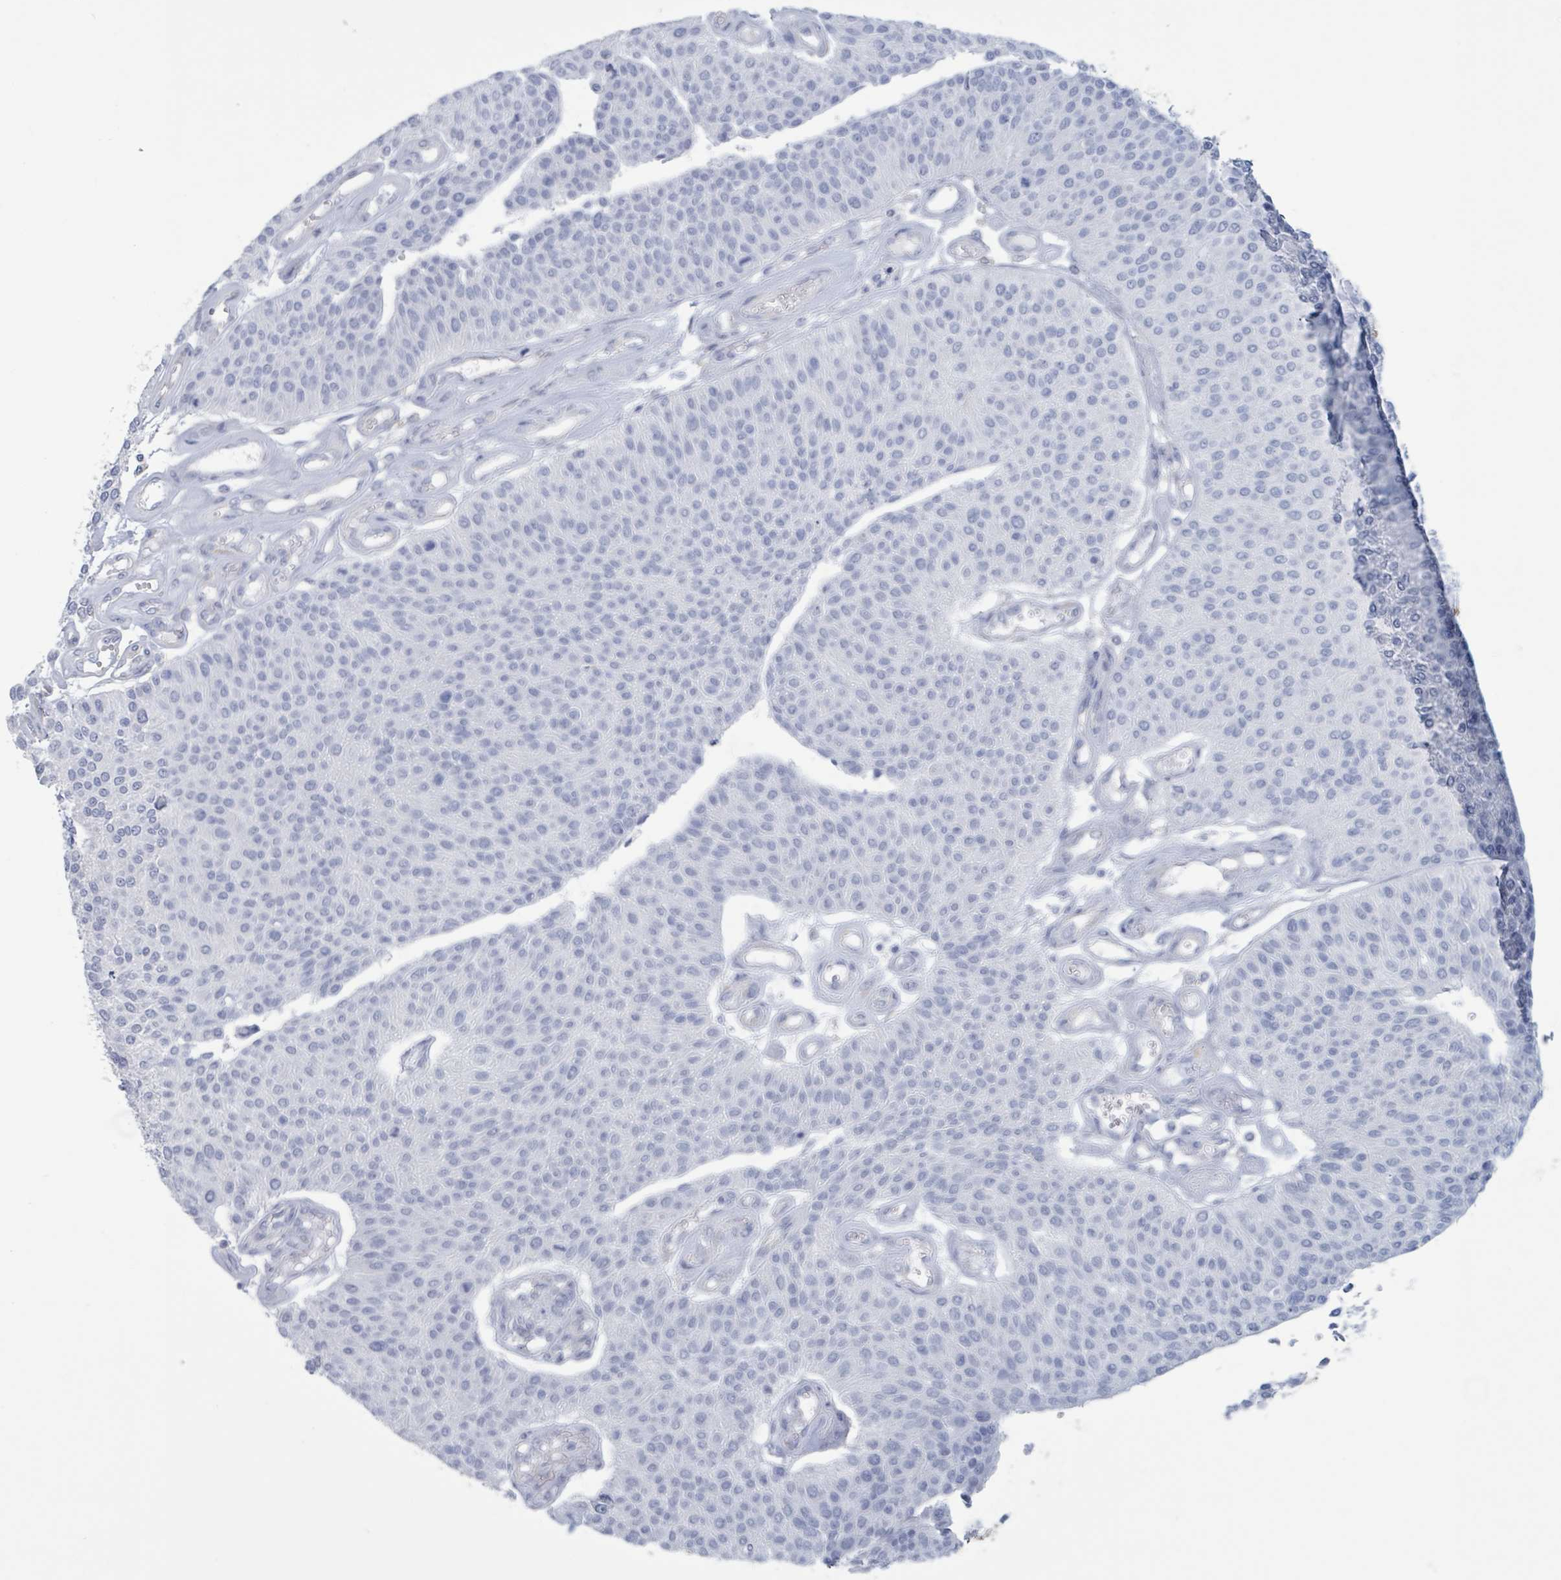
{"staining": {"intensity": "negative", "quantity": "none", "location": "none"}, "tissue": "urothelial cancer", "cell_type": "Tumor cells", "image_type": "cancer", "snomed": [{"axis": "morphology", "description": "Urothelial carcinoma, NOS"}, {"axis": "topography", "description": "Urinary bladder"}], "caption": "A photomicrograph of human urothelial cancer is negative for staining in tumor cells.", "gene": "CT45A5", "patient": {"sex": "male", "age": 55}}